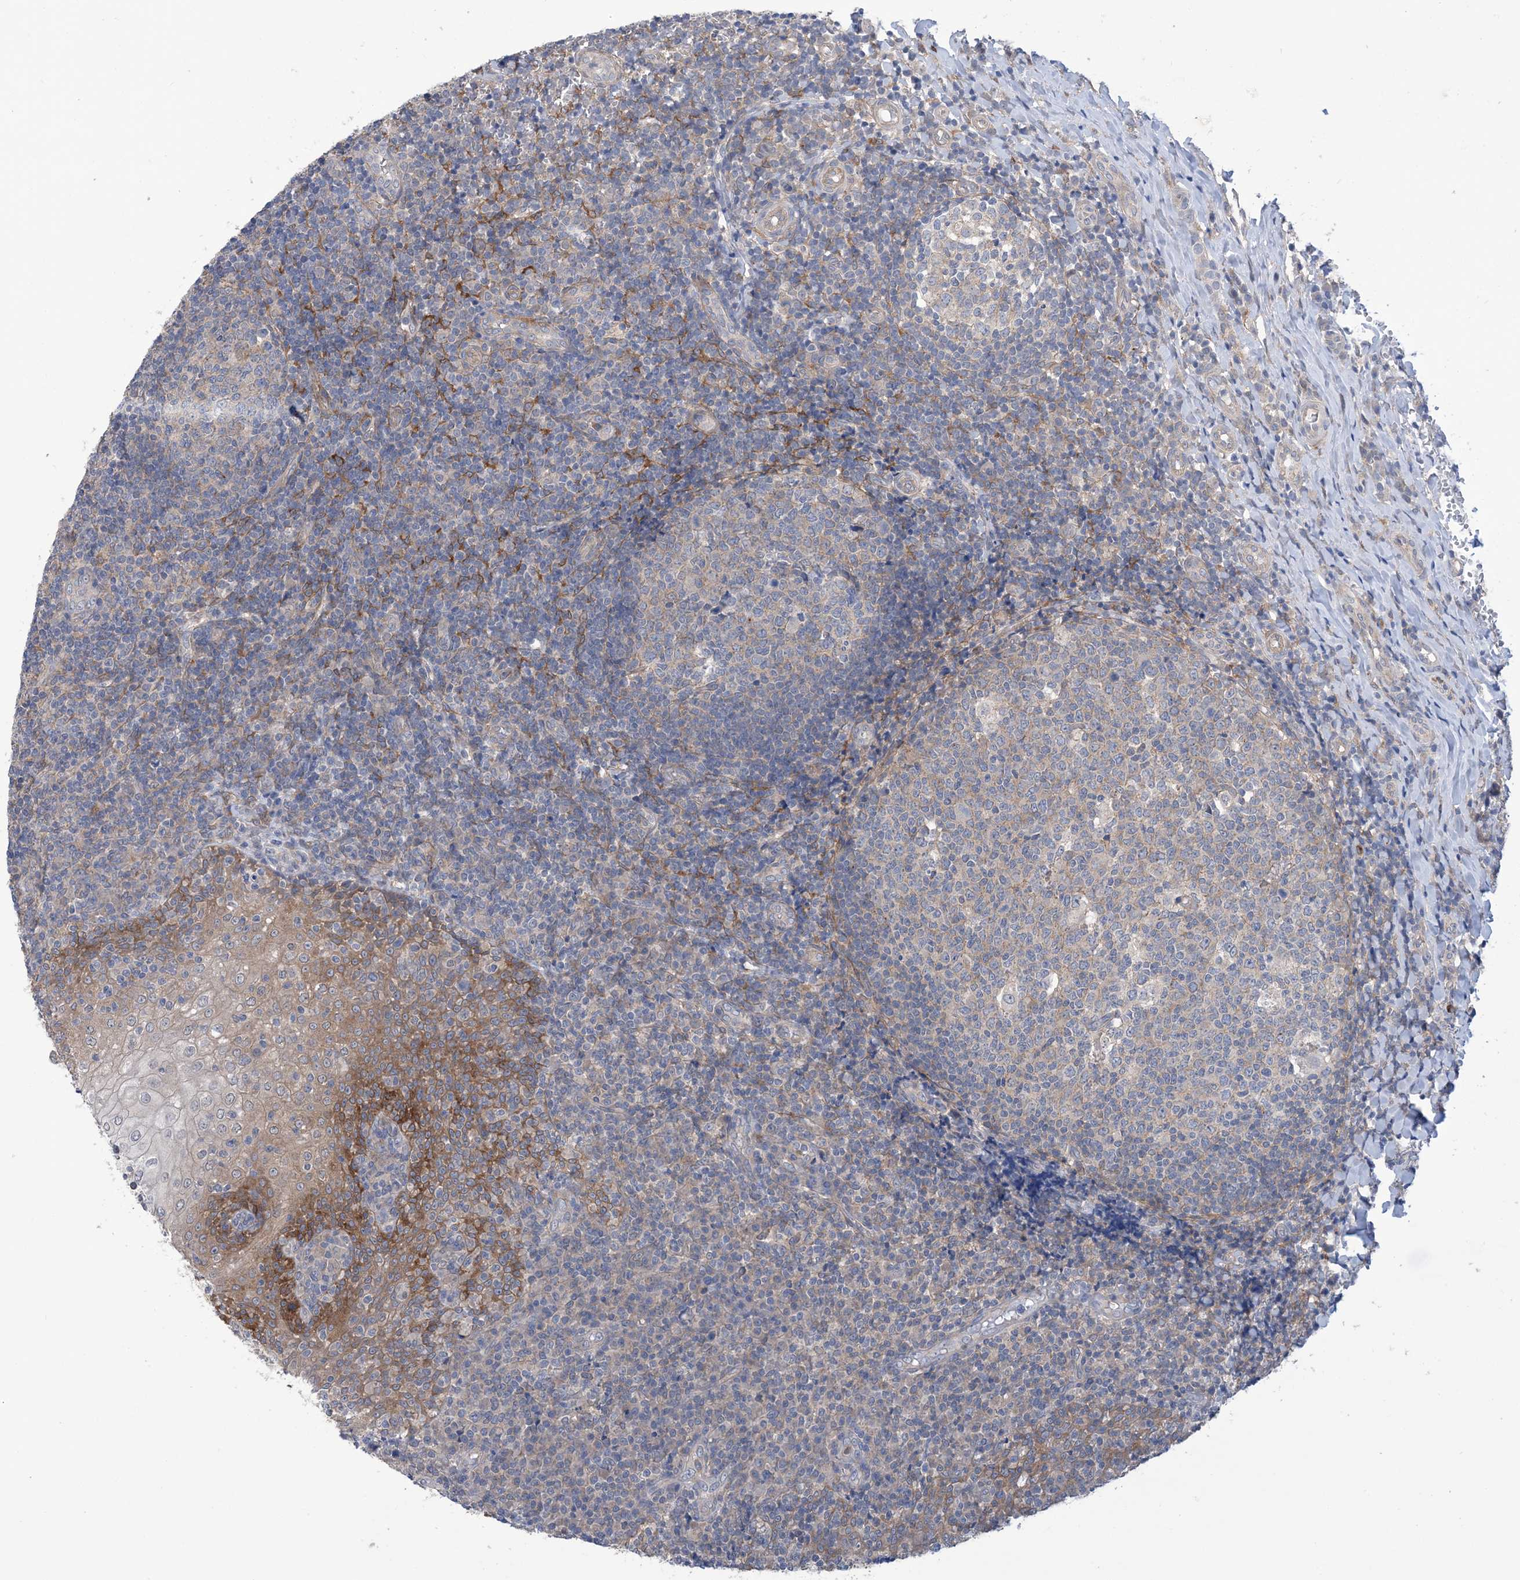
{"staining": {"intensity": "negative", "quantity": "none", "location": "none"}, "tissue": "tonsil", "cell_type": "Germinal center cells", "image_type": "normal", "snomed": [{"axis": "morphology", "description": "Normal tissue, NOS"}, {"axis": "topography", "description": "Tonsil"}], "caption": "Immunohistochemical staining of normal tonsil exhibits no significant staining in germinal center cells.", "gene": "EHBP1", "patient": {"sex": "female", "age": 19}}